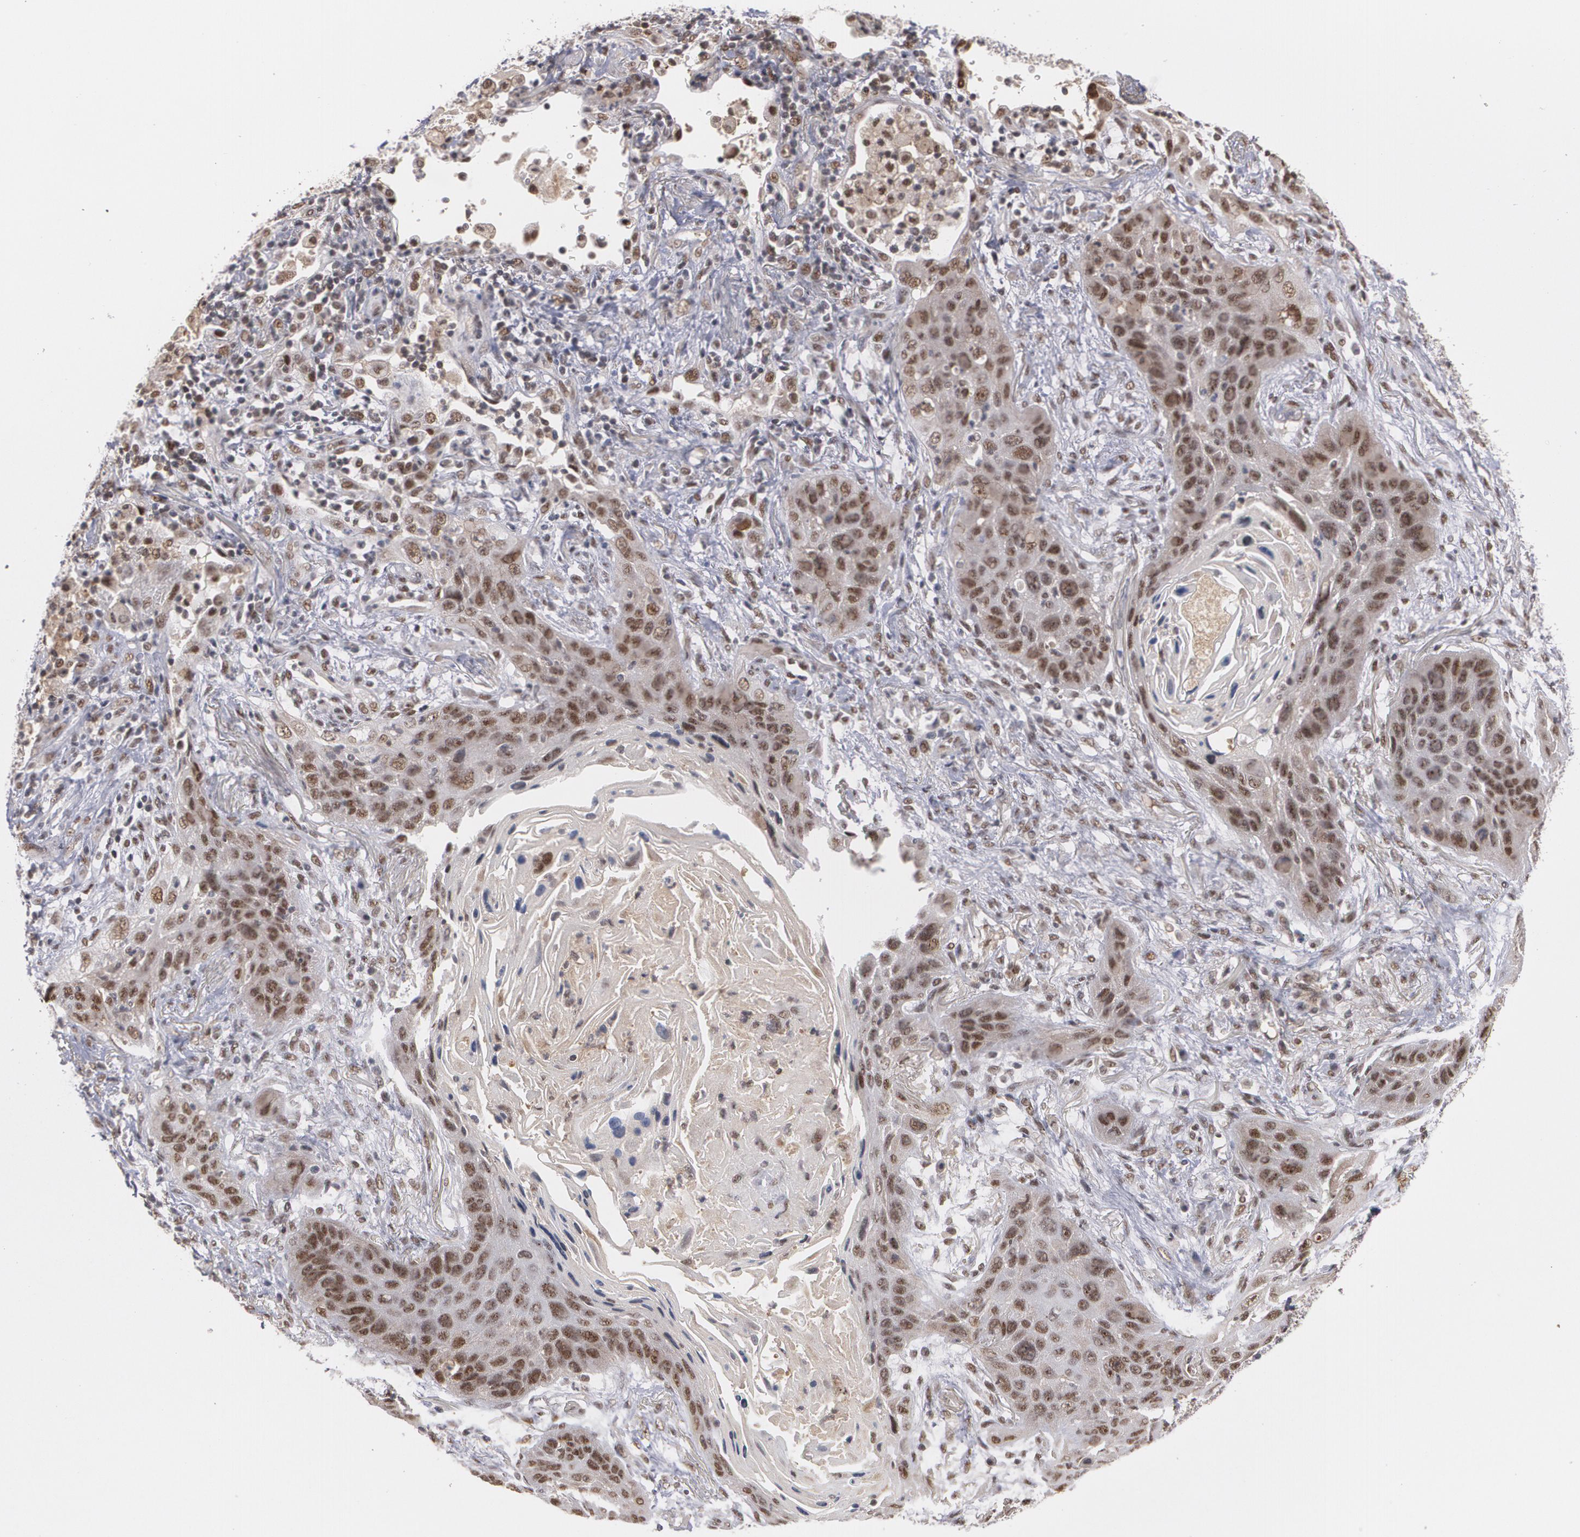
{"staining": {"intensity": "moderate", "quantity": ">75%", "location": "nuclear"}, "tissue": "lung cancer", "cell_type": "Tumor cells", "image_type": "cancer", "snomed": [{"axis": "morphology", "description": "Squamous cell carcinoma, NOS"}, {"axis": "topography", "description": "Lung"}], "caption": "Immunohistochemical staining of human squamous cell carcinoma (lung) shows medium levels of moderate nuclear staining in approximately >75% of tumor cells. Immunohistochemistry (ihc) stains the protein in brown and the nuclei are stained blue.", "gene": "ZNF234", "patient": {"sex": "female", "age": 67}}